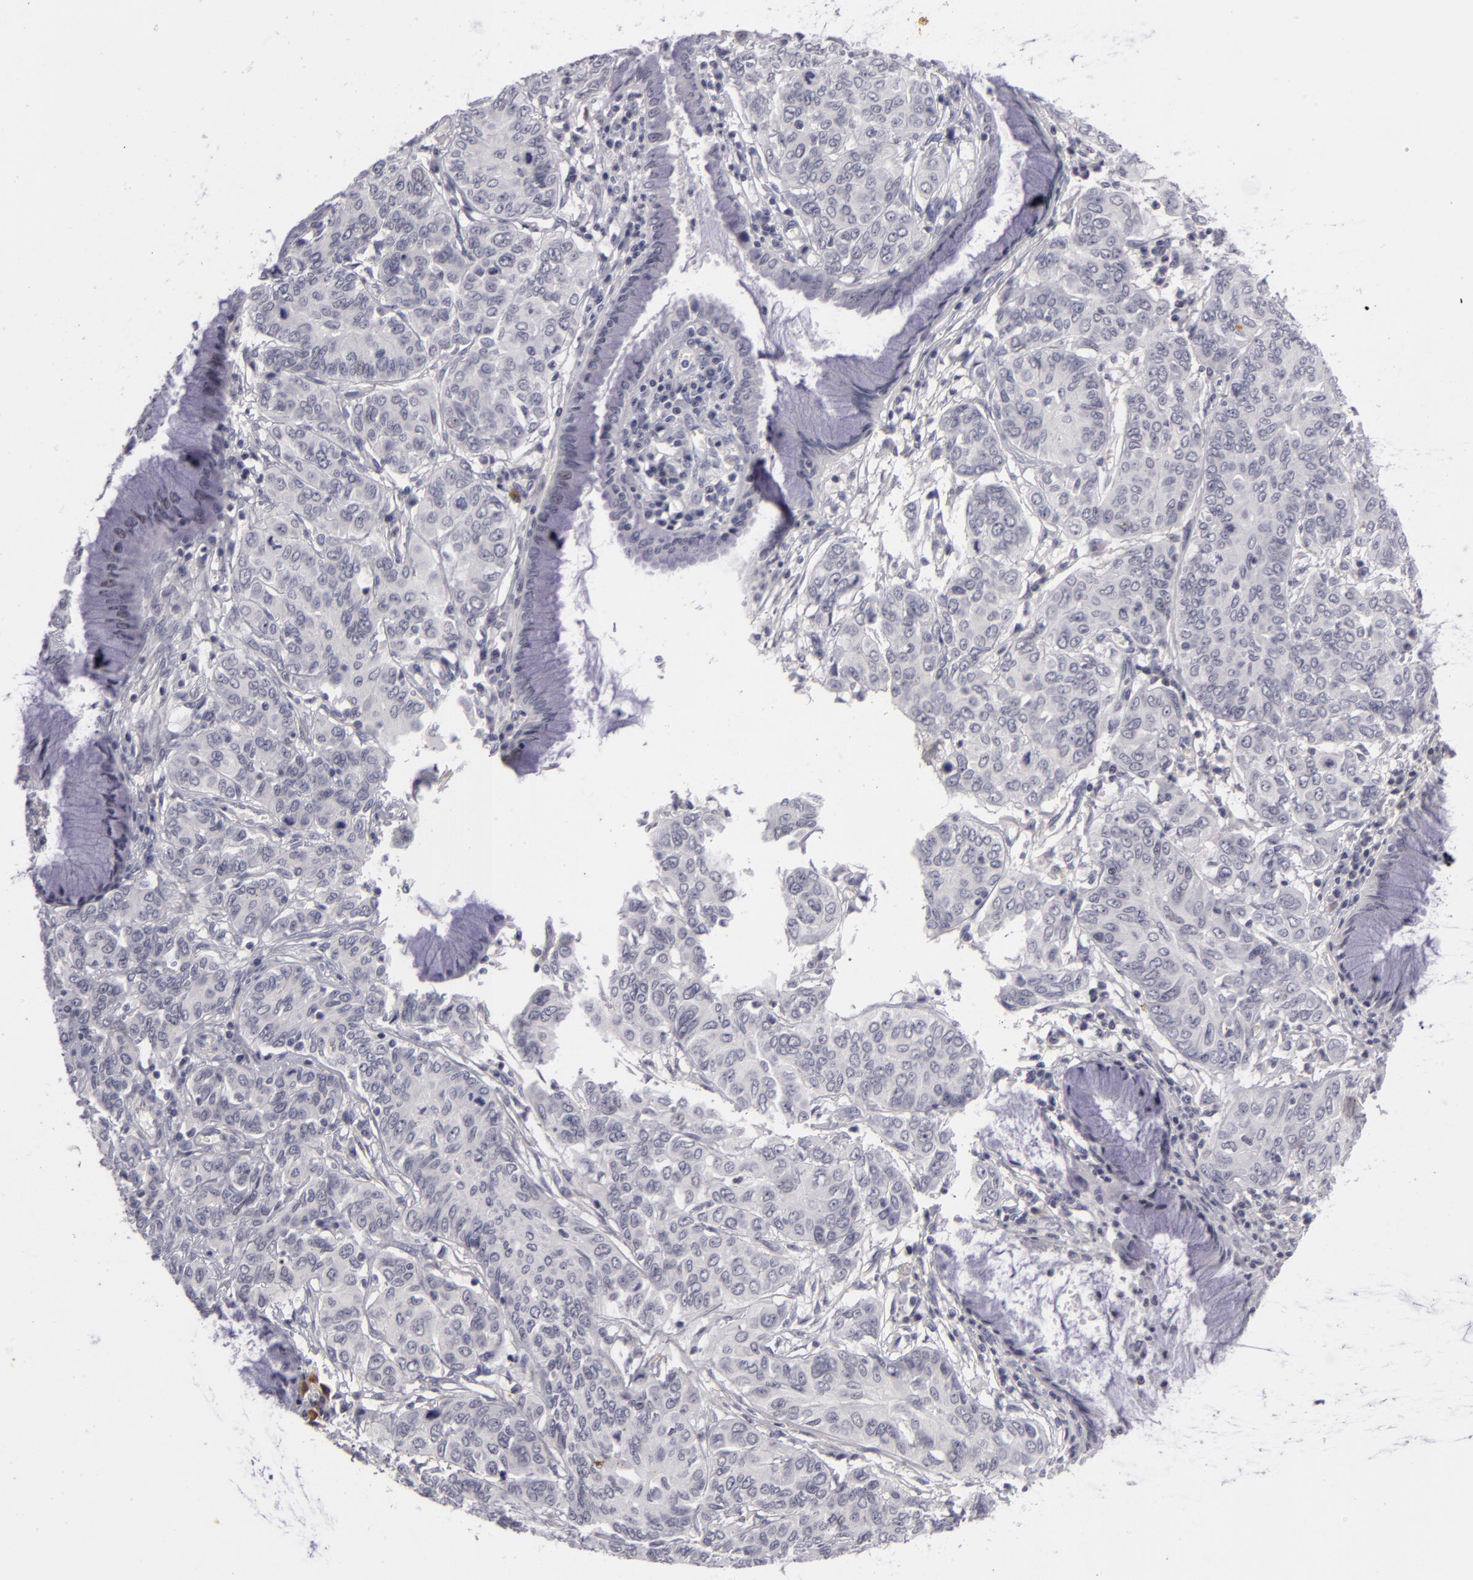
{"staining": {"intensity": "negative", "quantity": "none", "location": "none"}, "tissue": "cervical cancer", "cell_type": "Tumor cells", "image_type": "cancer", "snomed": [{"axis": "morphology", "description": "Squamous cell carcinoma, NOS"}, {"axis": "topography", "description": "Cervix"}], "caption": "IHC histopathology image of squamous cell carcinoma (cervical) stained for a protein (brown), which demonstrates no expression in tumor cells.", "gene": "NLGN4X", "patient": {"sex": "female", "age": 38}}